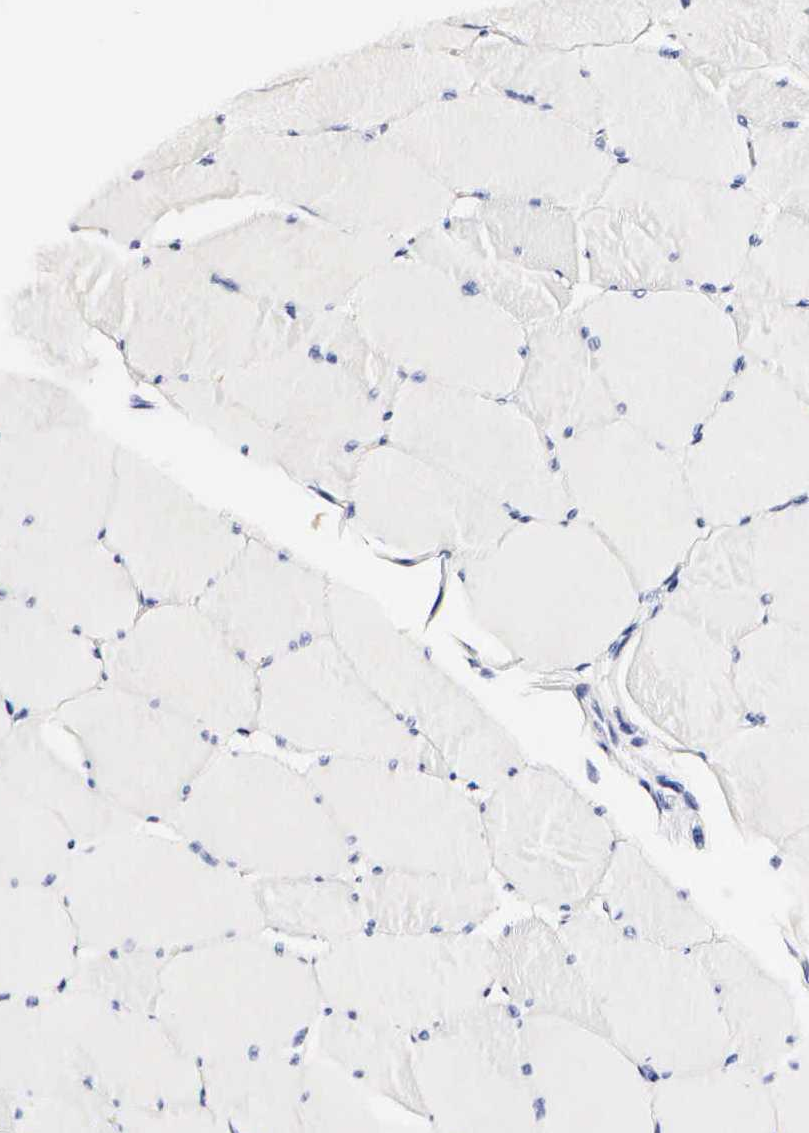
{"staining": {"intensity": "negative", "quantity": "none", "location": "none"}, "tissue": "skeletal muscle", "cell_type": "Myocytes", "image_type": "normal", "snomed": [{"axis": "morphology", "description": "Normal tissue, NOS"}, {"axis": "topography", "description": "Skeletal muscle"}, {"axis": "topography", "description": "Salivary gland"}], "caption": "Image shows no protein expression in myocytes of unremarkable skeletal muscle.", "gene": "RNASE6", "patient": {"sex": "male", "age": 62}}